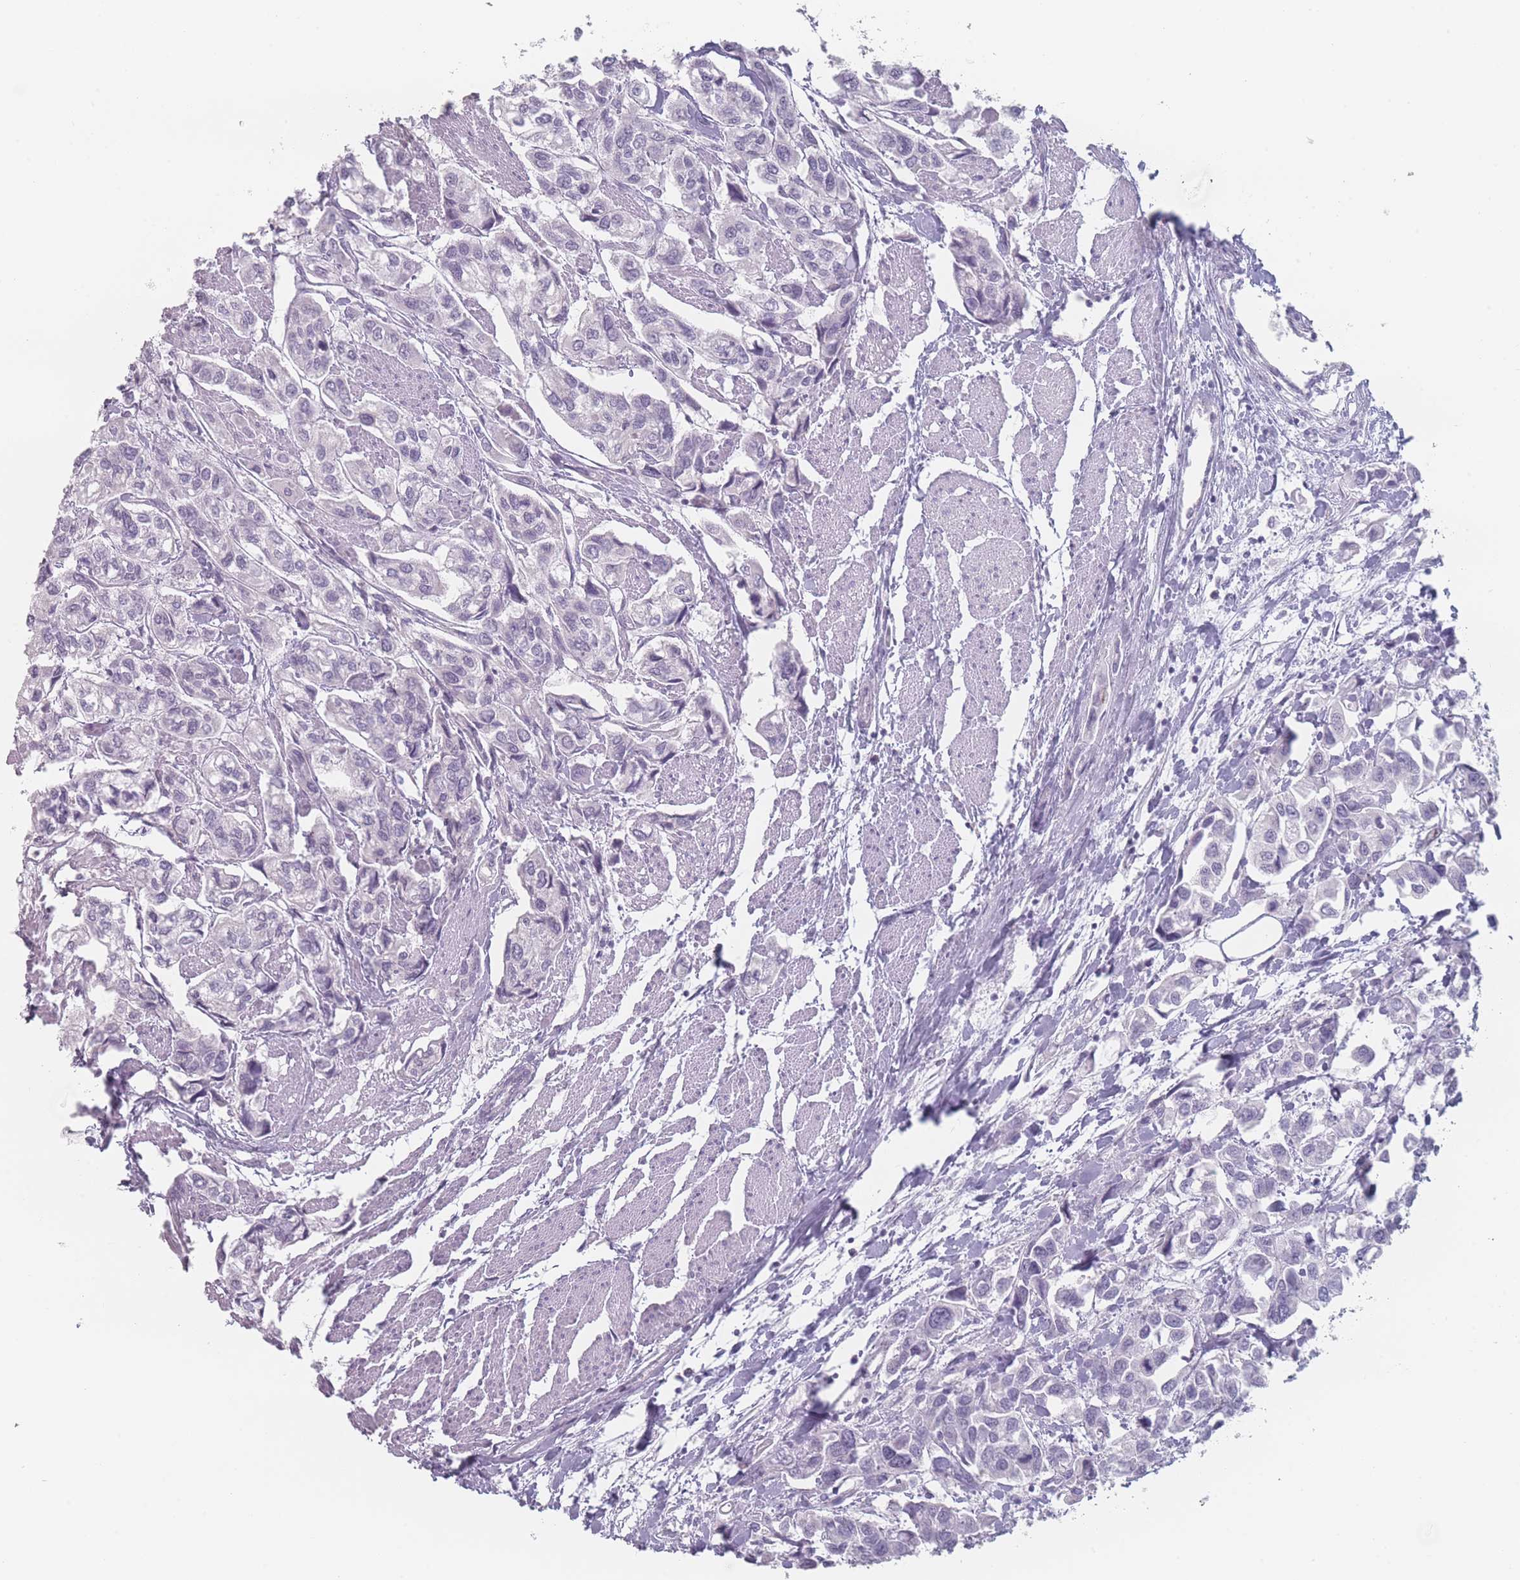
{"staining": {"intensity": "negative", "quantity": "none", "location": "none"}, "tissue": "urothelial cancer", "cell_type": "Tumor cells", "image_type": "cancer", "snomed": [{"axis": "morphology", "description": "Urothelial carcinoma, High grade"}, {"axis": "topography", "description": "Urinary bladder"}], "caption": "A high-resolution image shows IHC staining of urothelial cancer, which shows no significant expression in tumor cells.", "gene": "RNF4", "patient": {"sex": "male", "age": 67}}